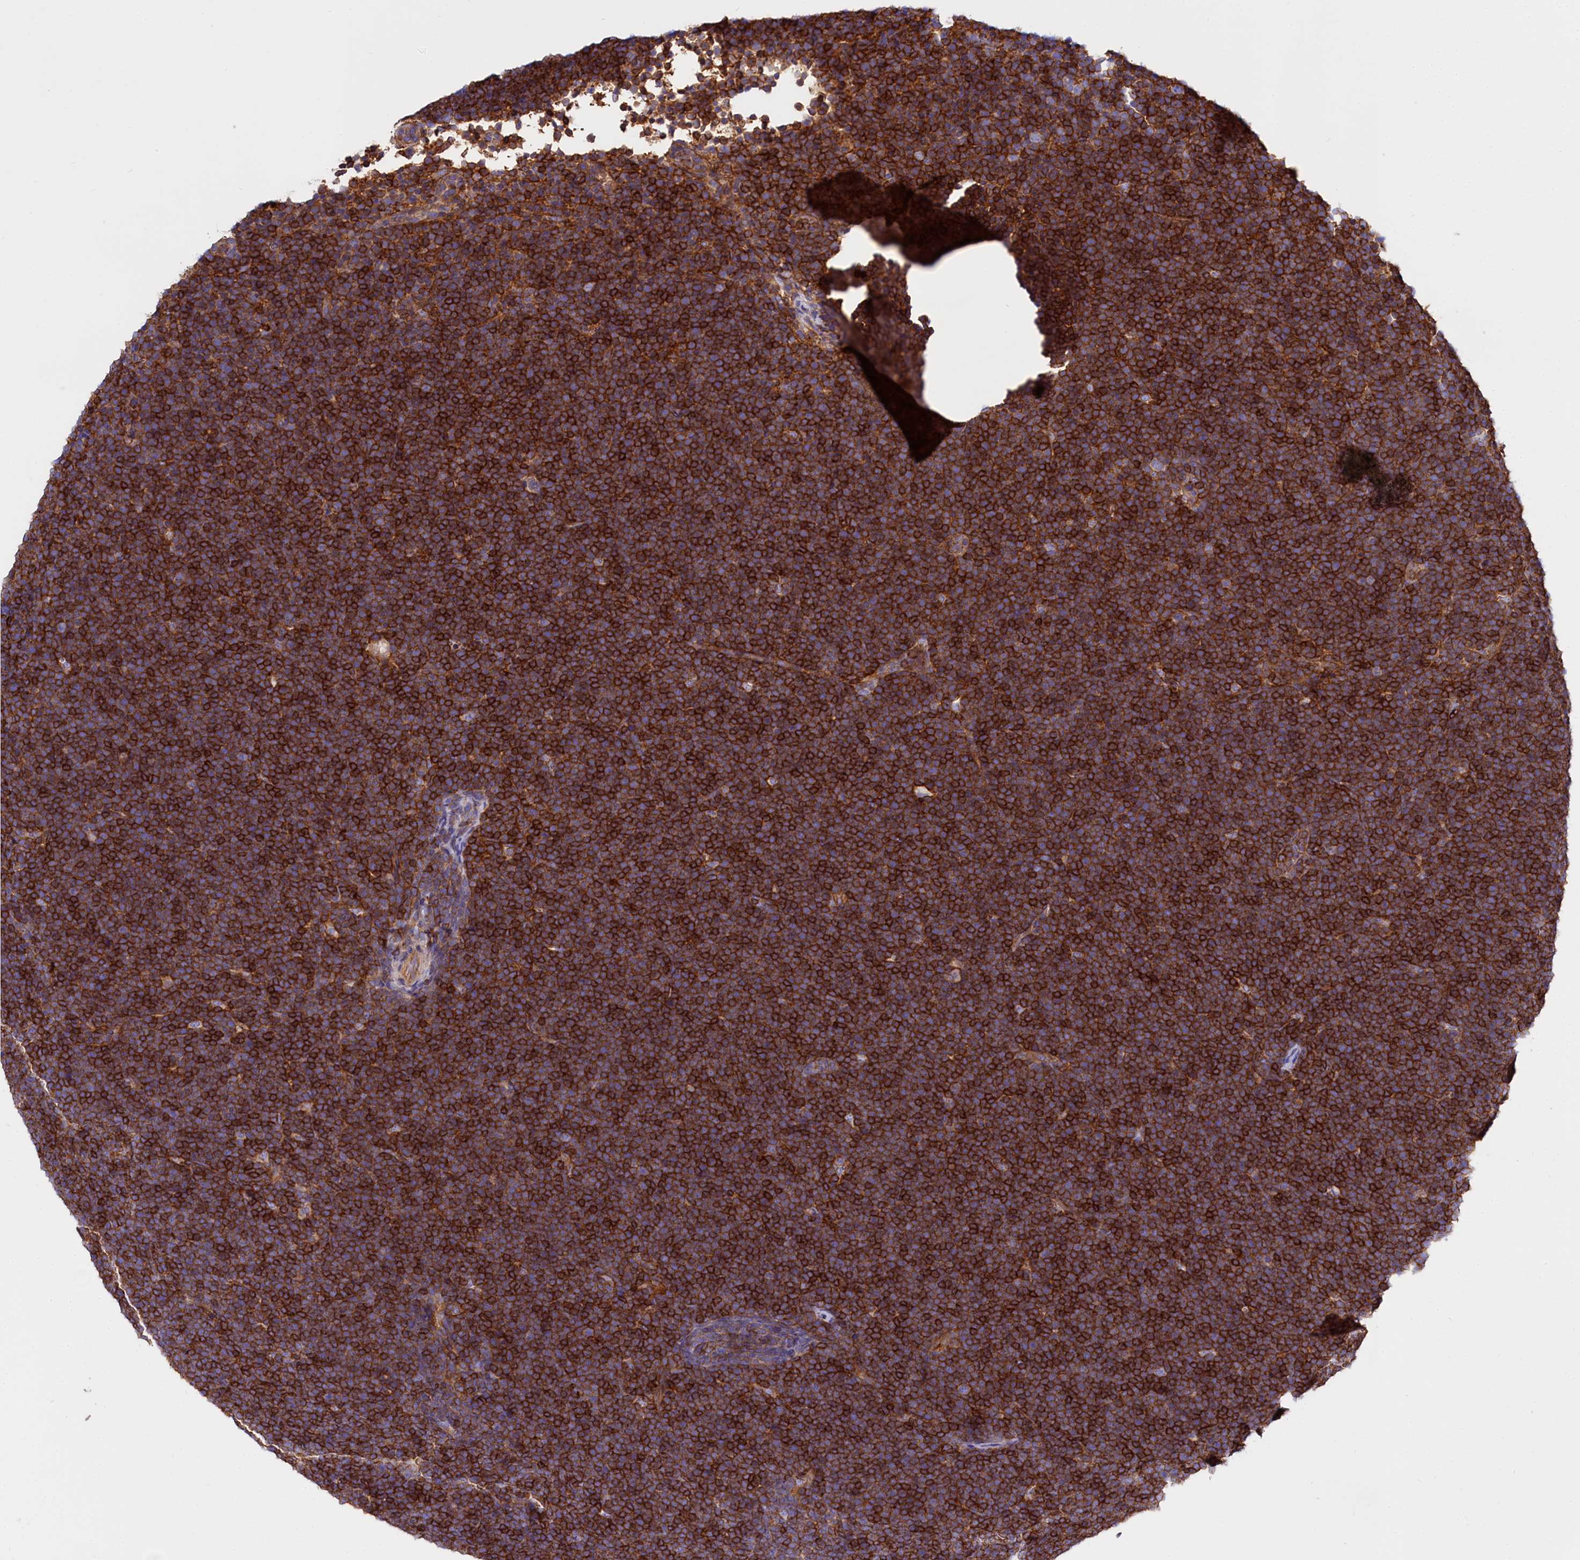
{"staining": {"intensity": "strong", "quantity": ">75%", "location": "cytoplasmic/membranous"}, "tissue": "lymphoma", "cell_type": "Tumor cells", "image_type": "cancer", "snomed": [{"axis": "morphology", "description": "Malignant lymphoma, non-Hodgkin's type, High grade"}, {"axis": "topography", "description": "Lymph node"}], "caption": "Immunohistochemical staining of lymphoma reveals strong cytoplasmic/membranous protein positivity in about >75% of tumor cells. (Stains: DAB in brown, nuclei in blue, Microscopy: brightfield microscopy at high magnification).", "gene": "ANO6", "patient": {"sex": "male", "age": 13}}